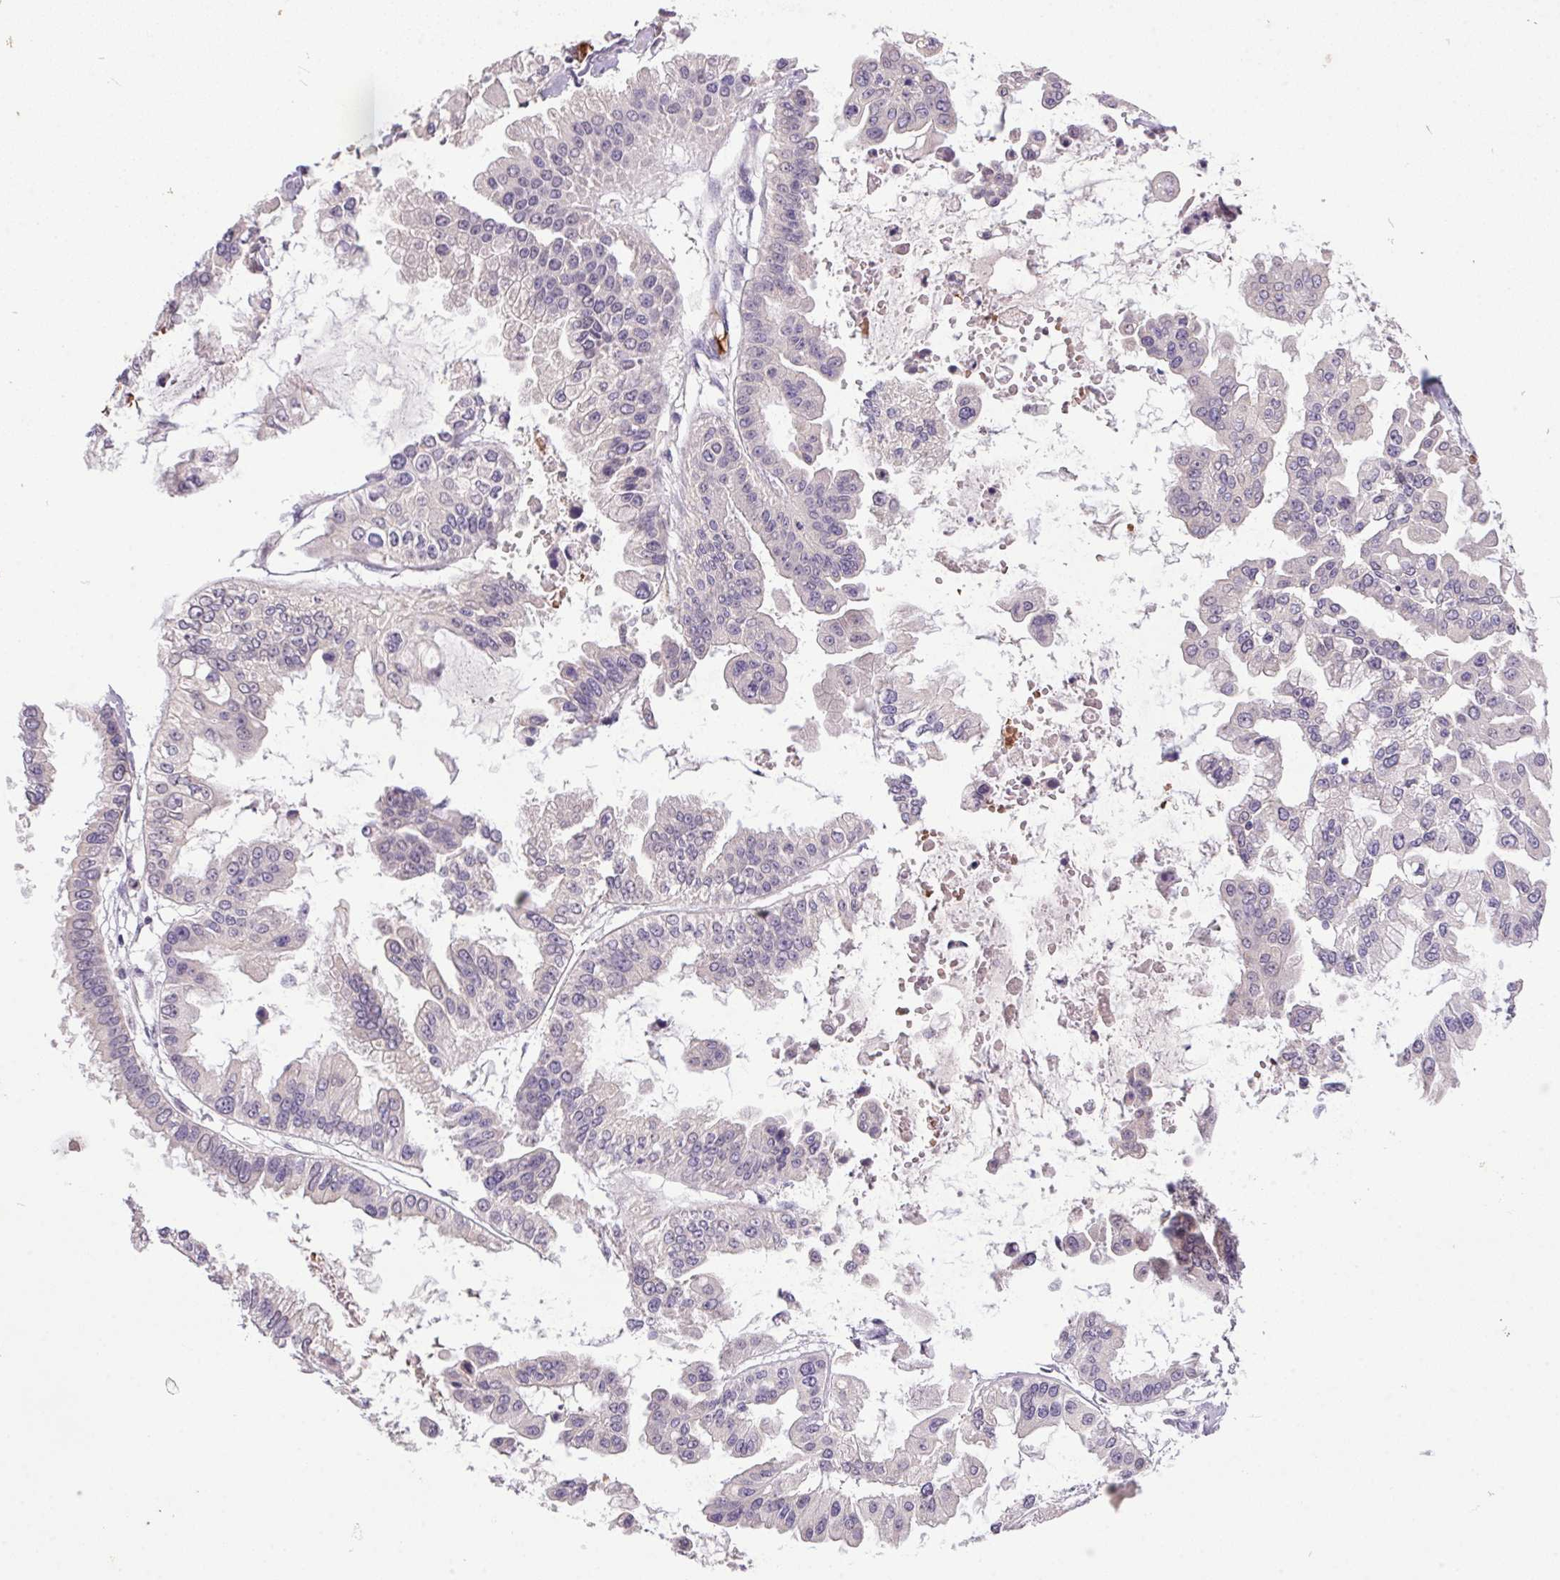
{"staining": {"intensity": "negative", "quantity": "none", "location": "none"}, "tissue": "ovarian cancer", "cell_type": "Tumor cells", "image_type": "cancer", "snomed": [{"axis": "morphology", "description": "Cystadenocarcinoma, serous, NOS"}, {"axis": "topography", "description": "Ovary"}], "caption": "Immunohistochemistry (IHC) image of human ovarian cancer stained for a protein (brown), which exhibits no positivity in tumor cells.", "gene": "TRDN", "patient": {"sex": "female", "age": 56}}